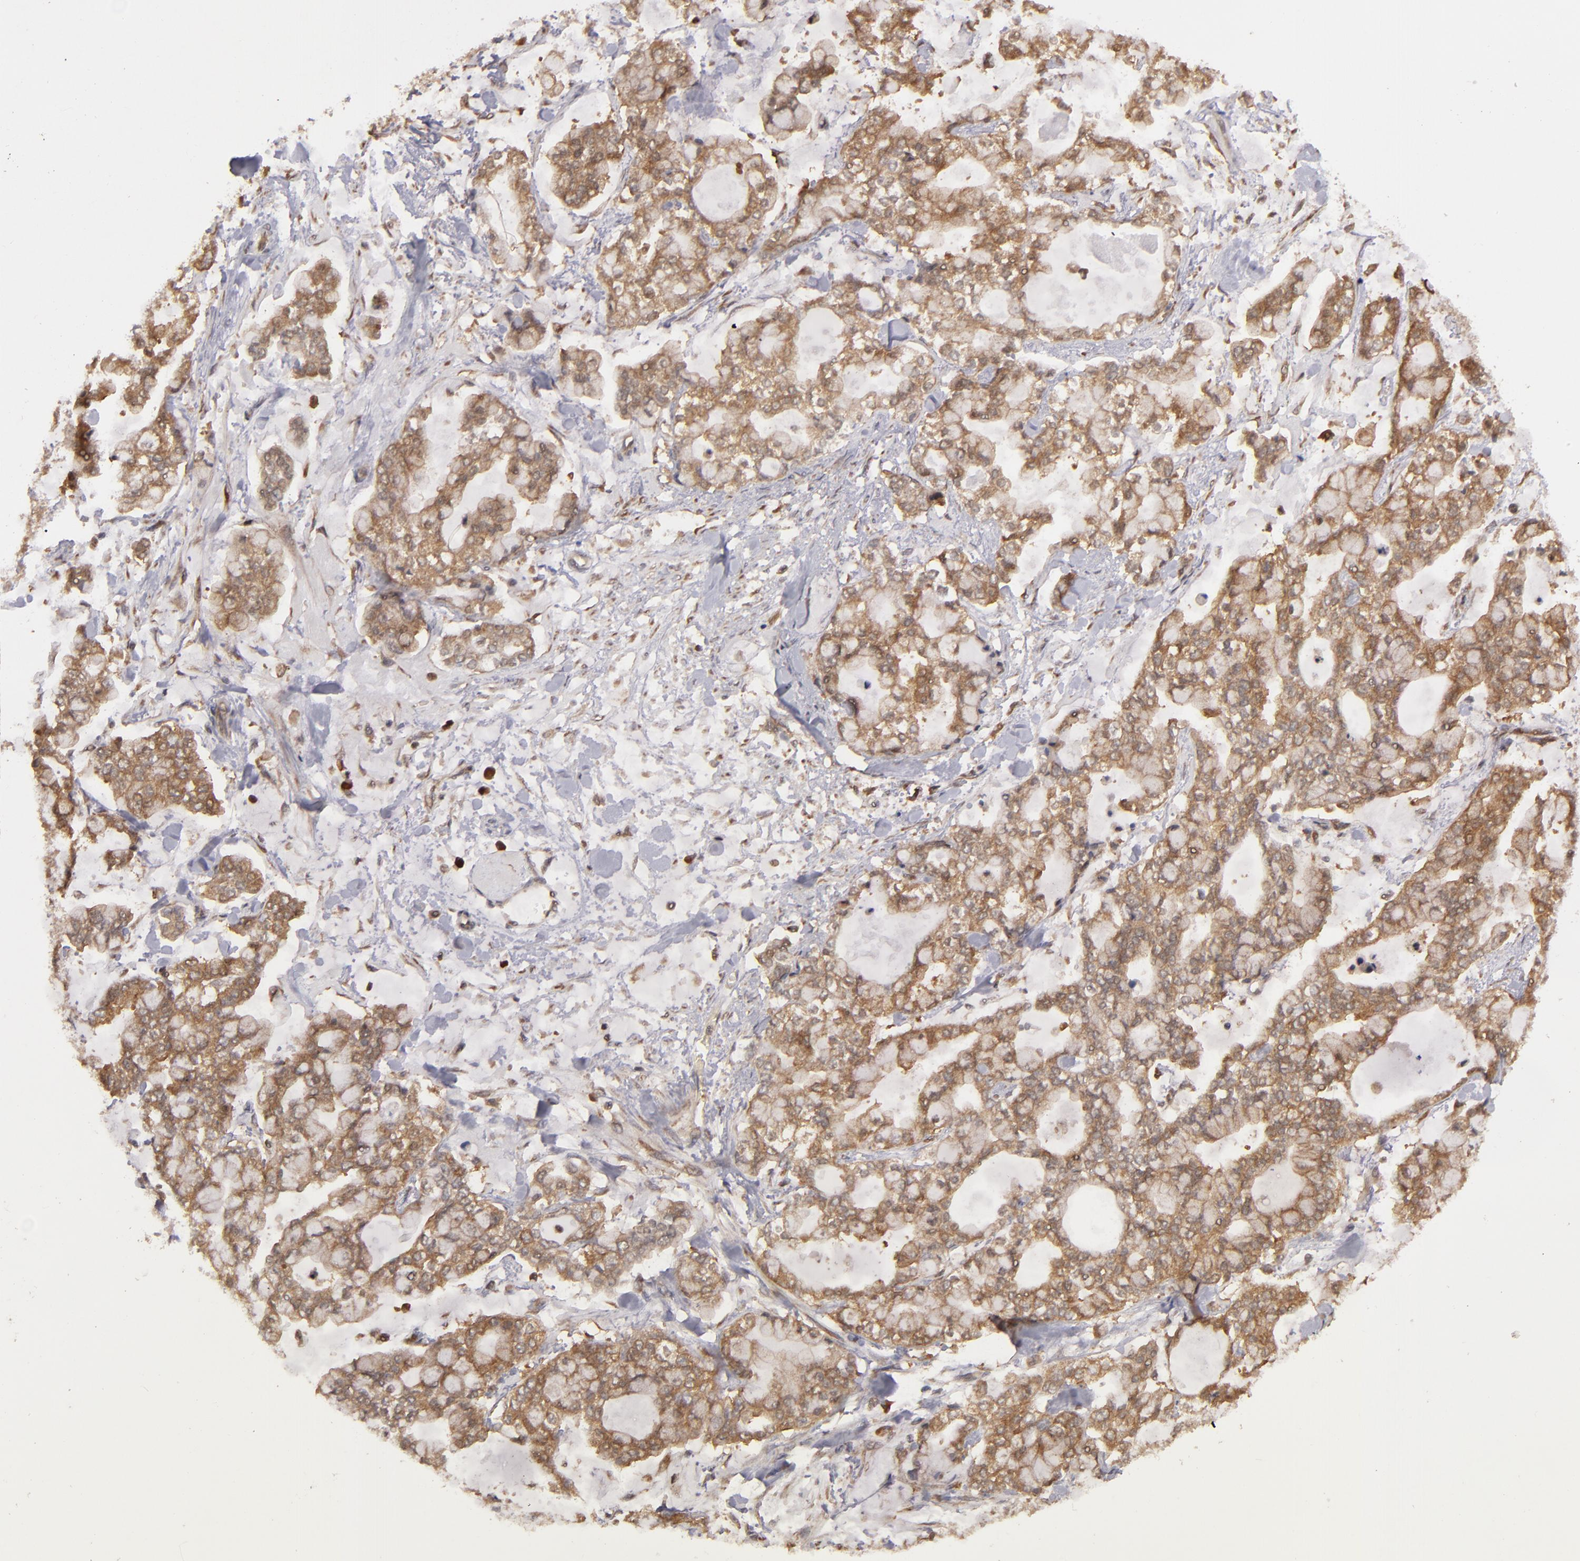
{"staining": {"intensity": "moderate", "quantity": "25%-75%", "location": "cytoplasmic/membranous"}, "tissue": "stomach cancer", "cell_type": "Tumor cells", "image_type": "cancer", "snomed": [{"axis": "morphology", "description": "Normal tissue, NOS"}, {"axis": "morphology", "description": "Adenocarcinoma, NOS"}, {"axis": "topography", "description": "Stomach, upper"}, {"axis": "topography", "description": "Stomach"}], "caption": "IHC staining of stomach adenocarcinoma, which shows medium levels of moderate cytoplasmic/membranous positivity in approximately 25%-75% of tumor cells indicating moderate cytoplasmic/membranous protein expression. The staining was performed using DAB (3,3'-diaminobenzidine) (brown) for protein detection and nuclei were counterstained in hematoxylin (blue).", "gene": "MAPK3", "patient": {"sex": "male", "age": 76}}